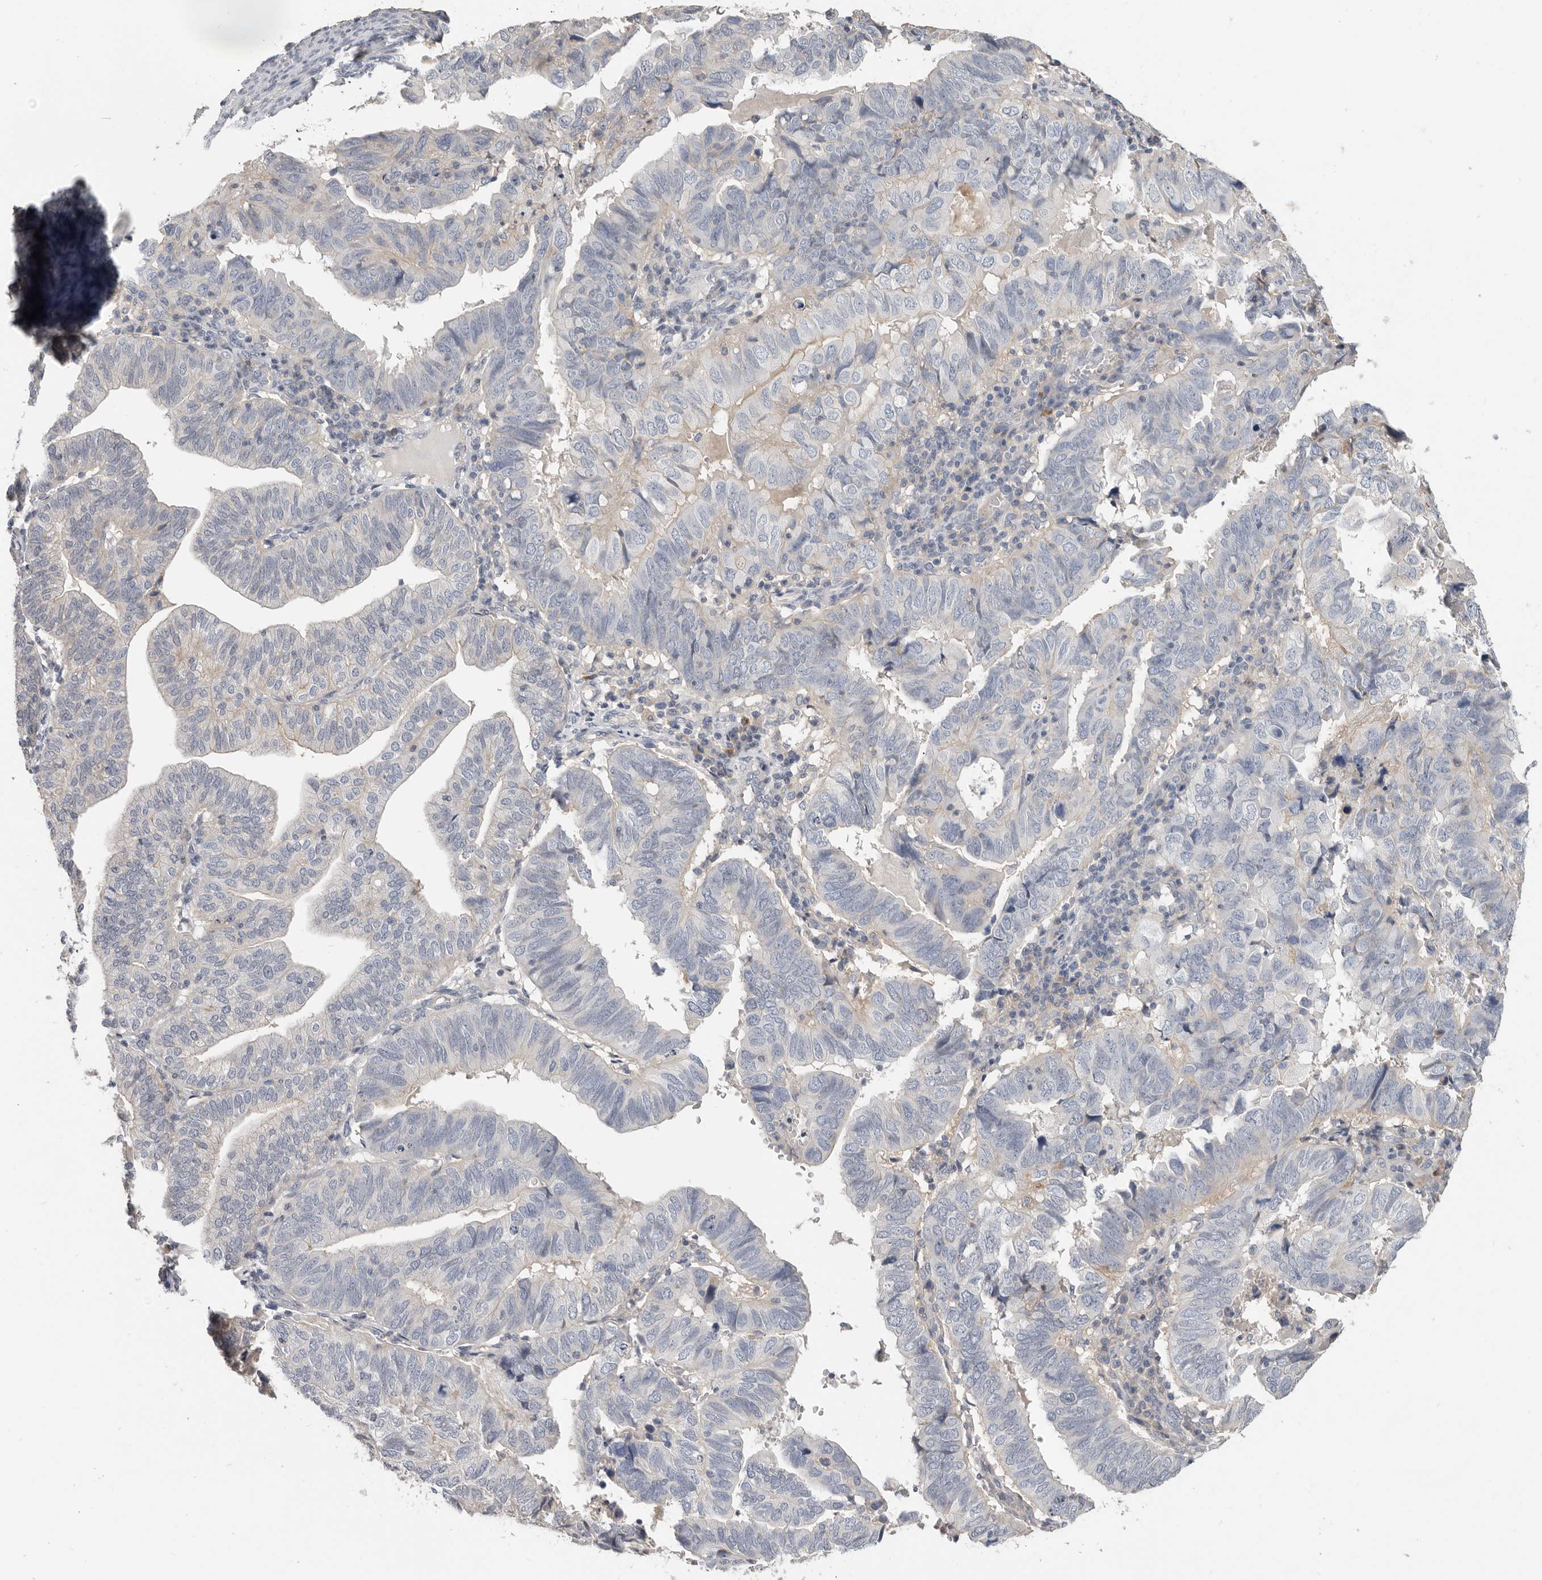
{"staining": {"intensity": "negative", "quantity": "none", "location": "none"}, "tissue": "endometrial cancer", "cell_type": "Tumor cells", "image_type": "cancer", "snomed": [{"axis": "morphology", "description": "Adenocarcinoma, NOS"}, {"axis": "topography", "description": "Uterus"}], "caption": "High magnification brightfield microscopy of endometrial cancer stained with DAB (brown) and counterstained with hematoxylin (blue): tumor cells show no significant expression.", "gene": "WDTC1", "patient": {"sex": "female", "age": 77}}